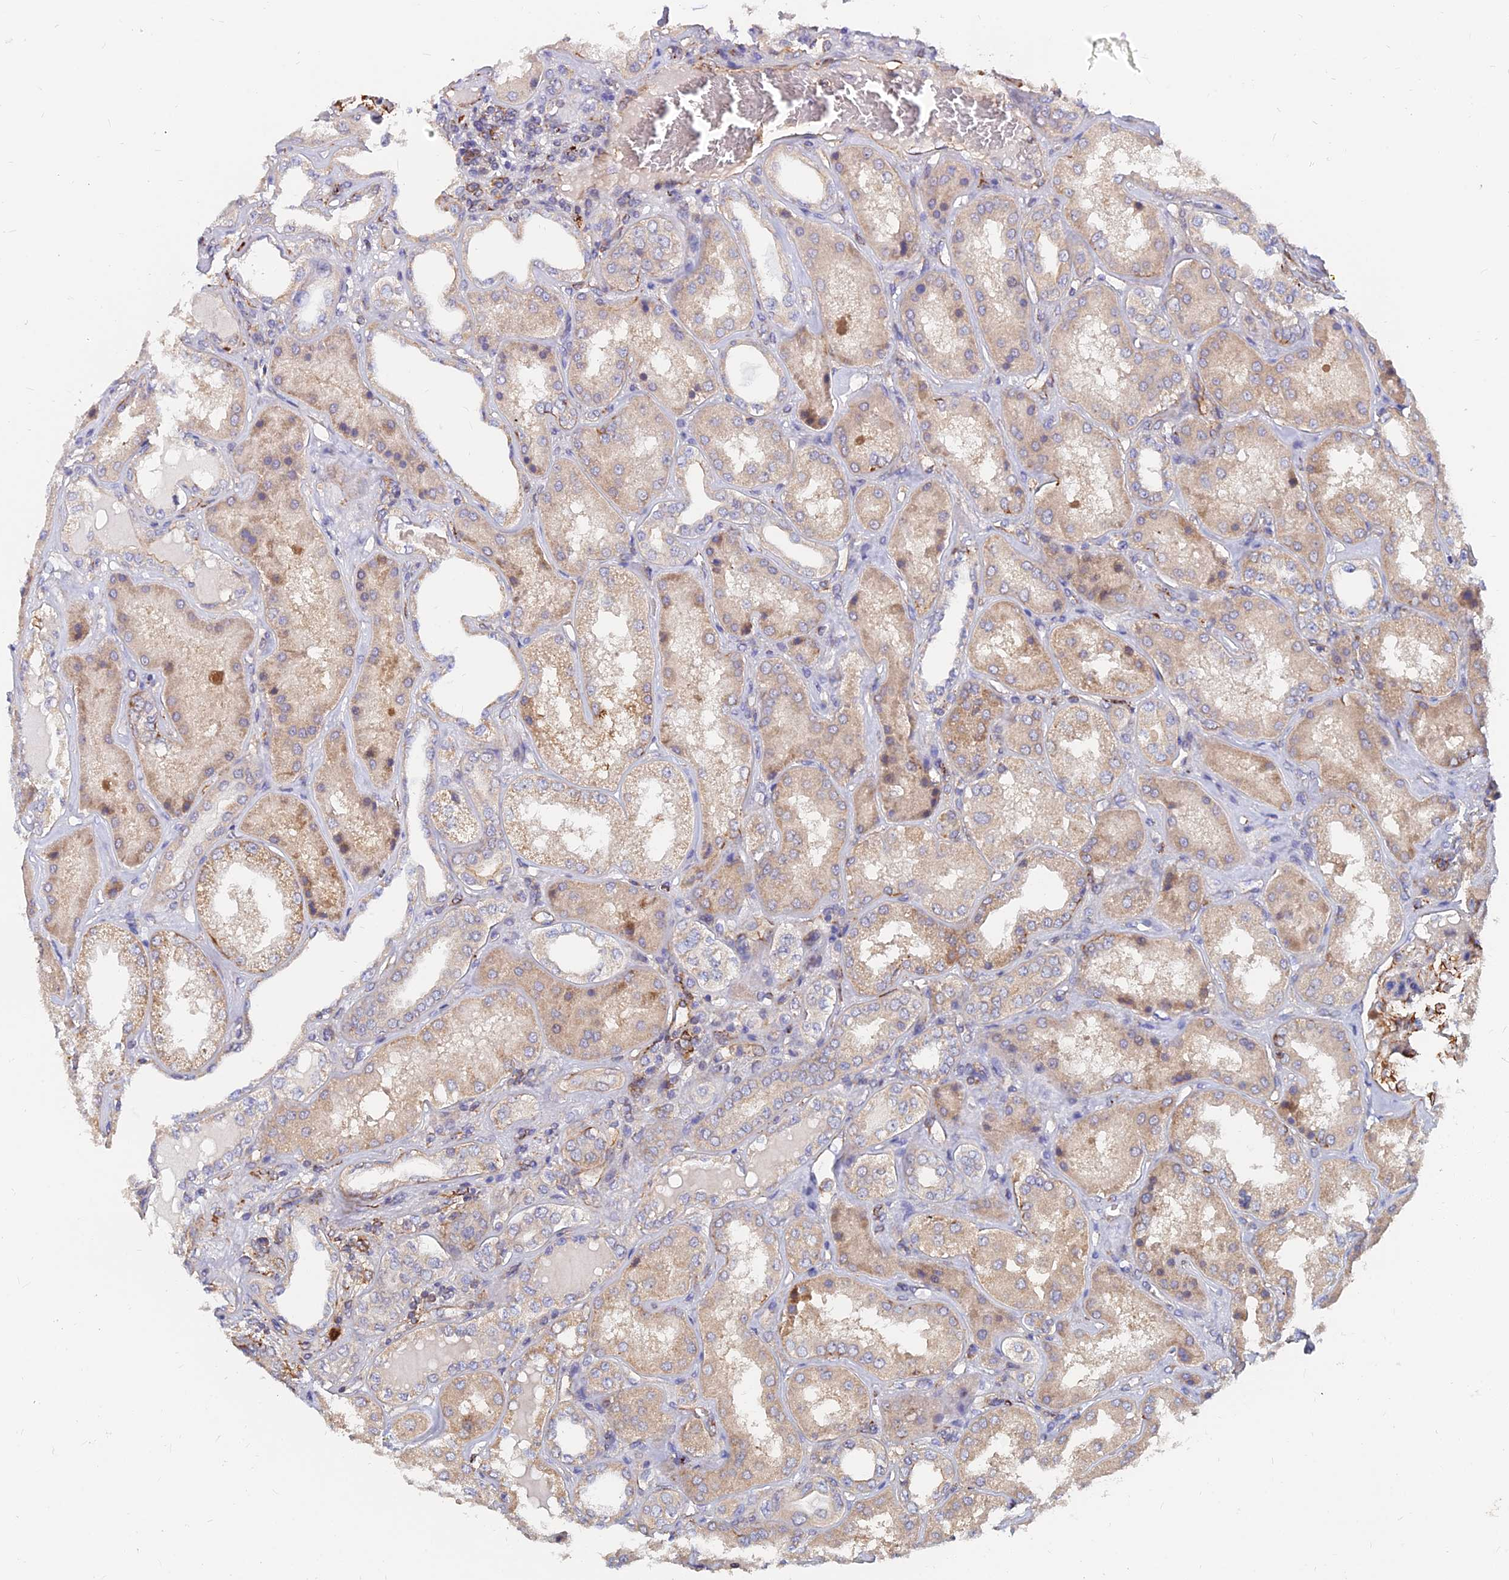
{"staining": {"intensity": "moderate", "quantity": "25%-75%", "location": "cytoplasmic/membranous"}, "tissue": "kidney", "cell_type": "Cells in glomeruli", "image_type": "normal", "snomed": [{"axis": "morphology", "description": "Normal tissue, NOS"}, {"axis": "topography", "description": "Kidney"}], "caption": "An image of kidney stained for a protein exhibits moderate cytoplasmic/membranous brown staining in cells in glomeruli. (Brightfield microscopy of DAB IHC at high magnification).", "gene": "CDK18", "patient": {"sex": "female", "age": 56}}